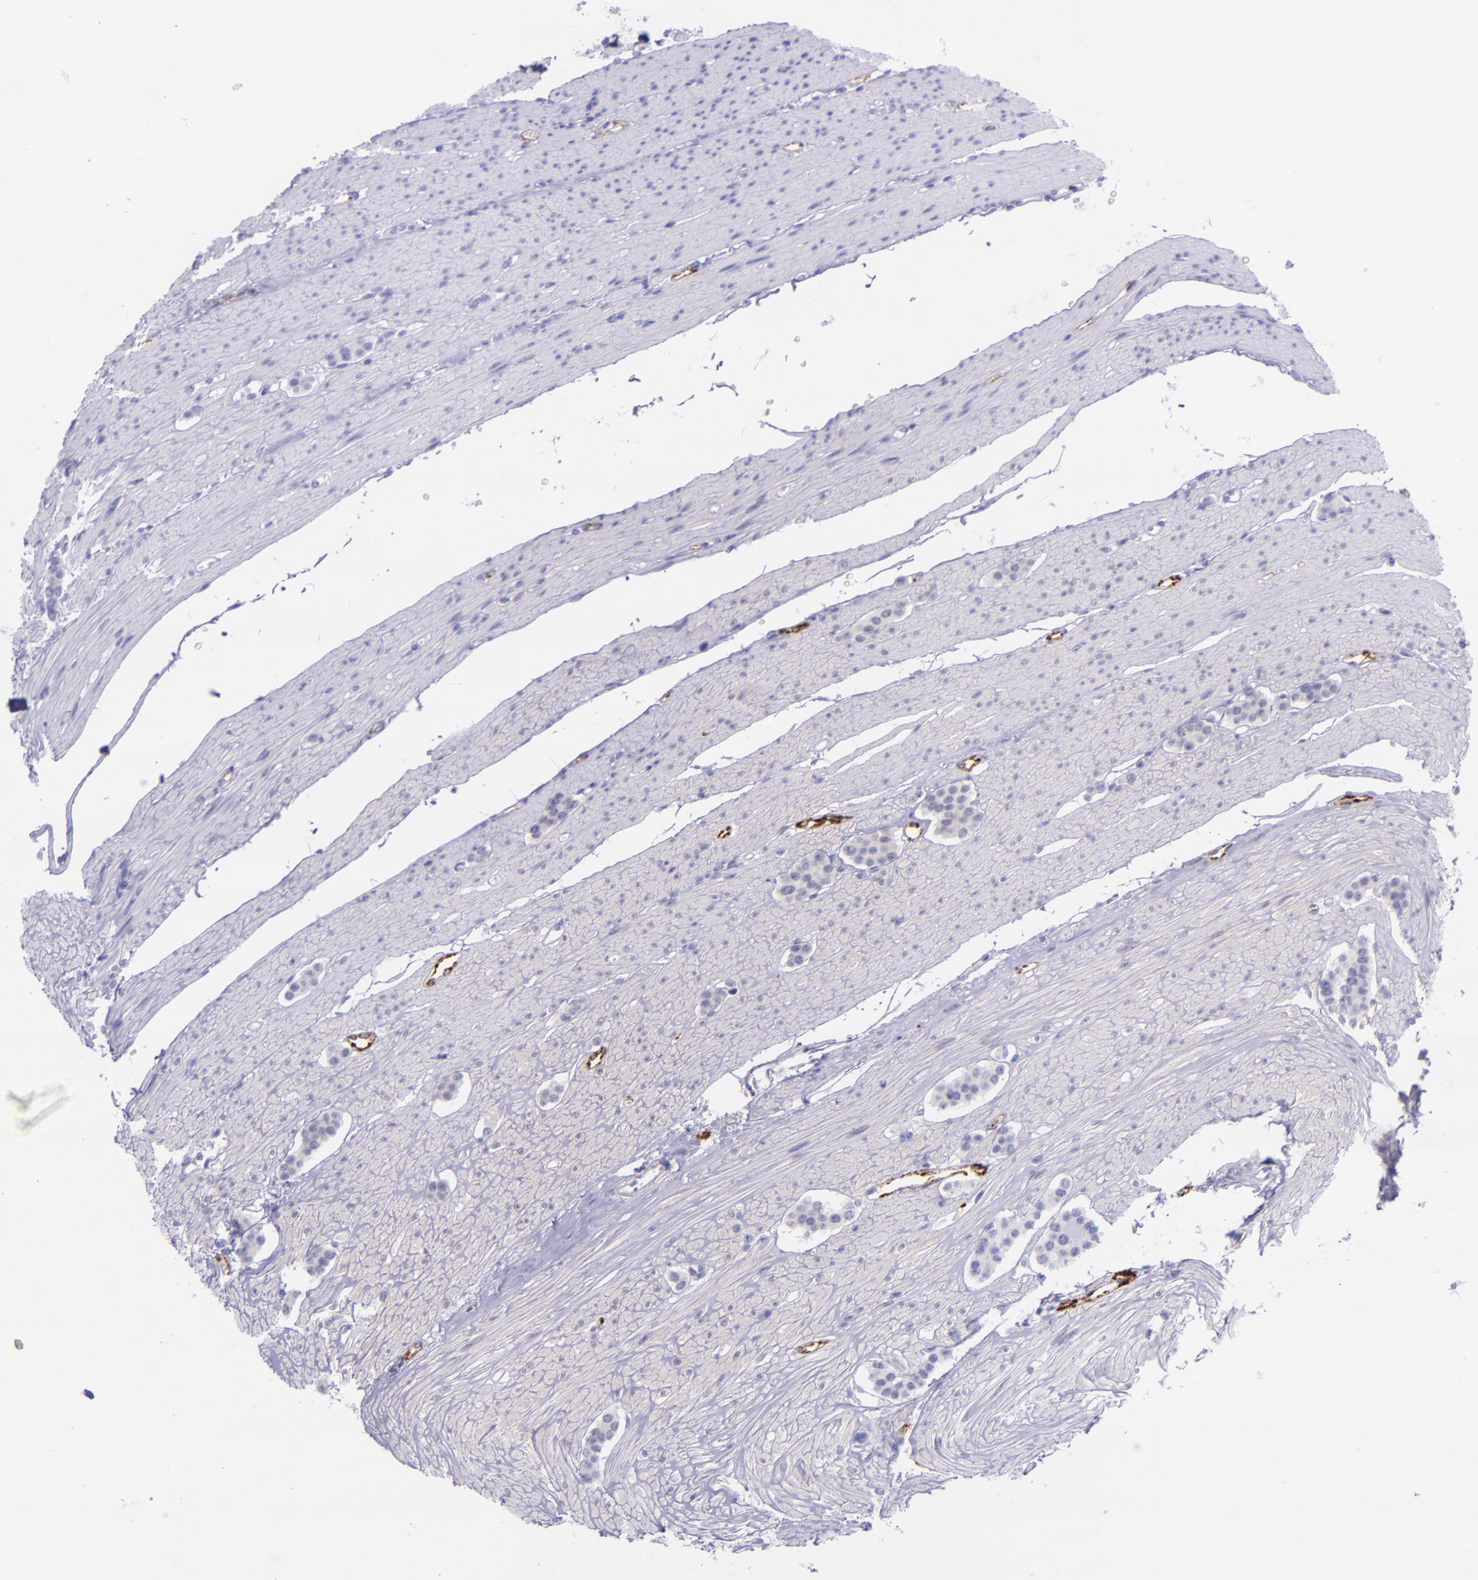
{"staining": {"intensity": "negative", "quantity": "none", "location": "none"}, "tissue": "carcinoid", "cell_type": "Tumor cells", "image_type": "cancer", "snomed": [{"axis": "morphology", "description": "Carcinoid, malignant, NOS"}, {"axis": "topography", "description": "Small intestine"}], "caption": "DAB (3,3'-diaminobenzidine) immunohistochemical staining of human carcinoid (malignant) shows no significant positivity in tumor cells.", "gene": "SELE", "patient": {"sex": "male", "age": 60}}